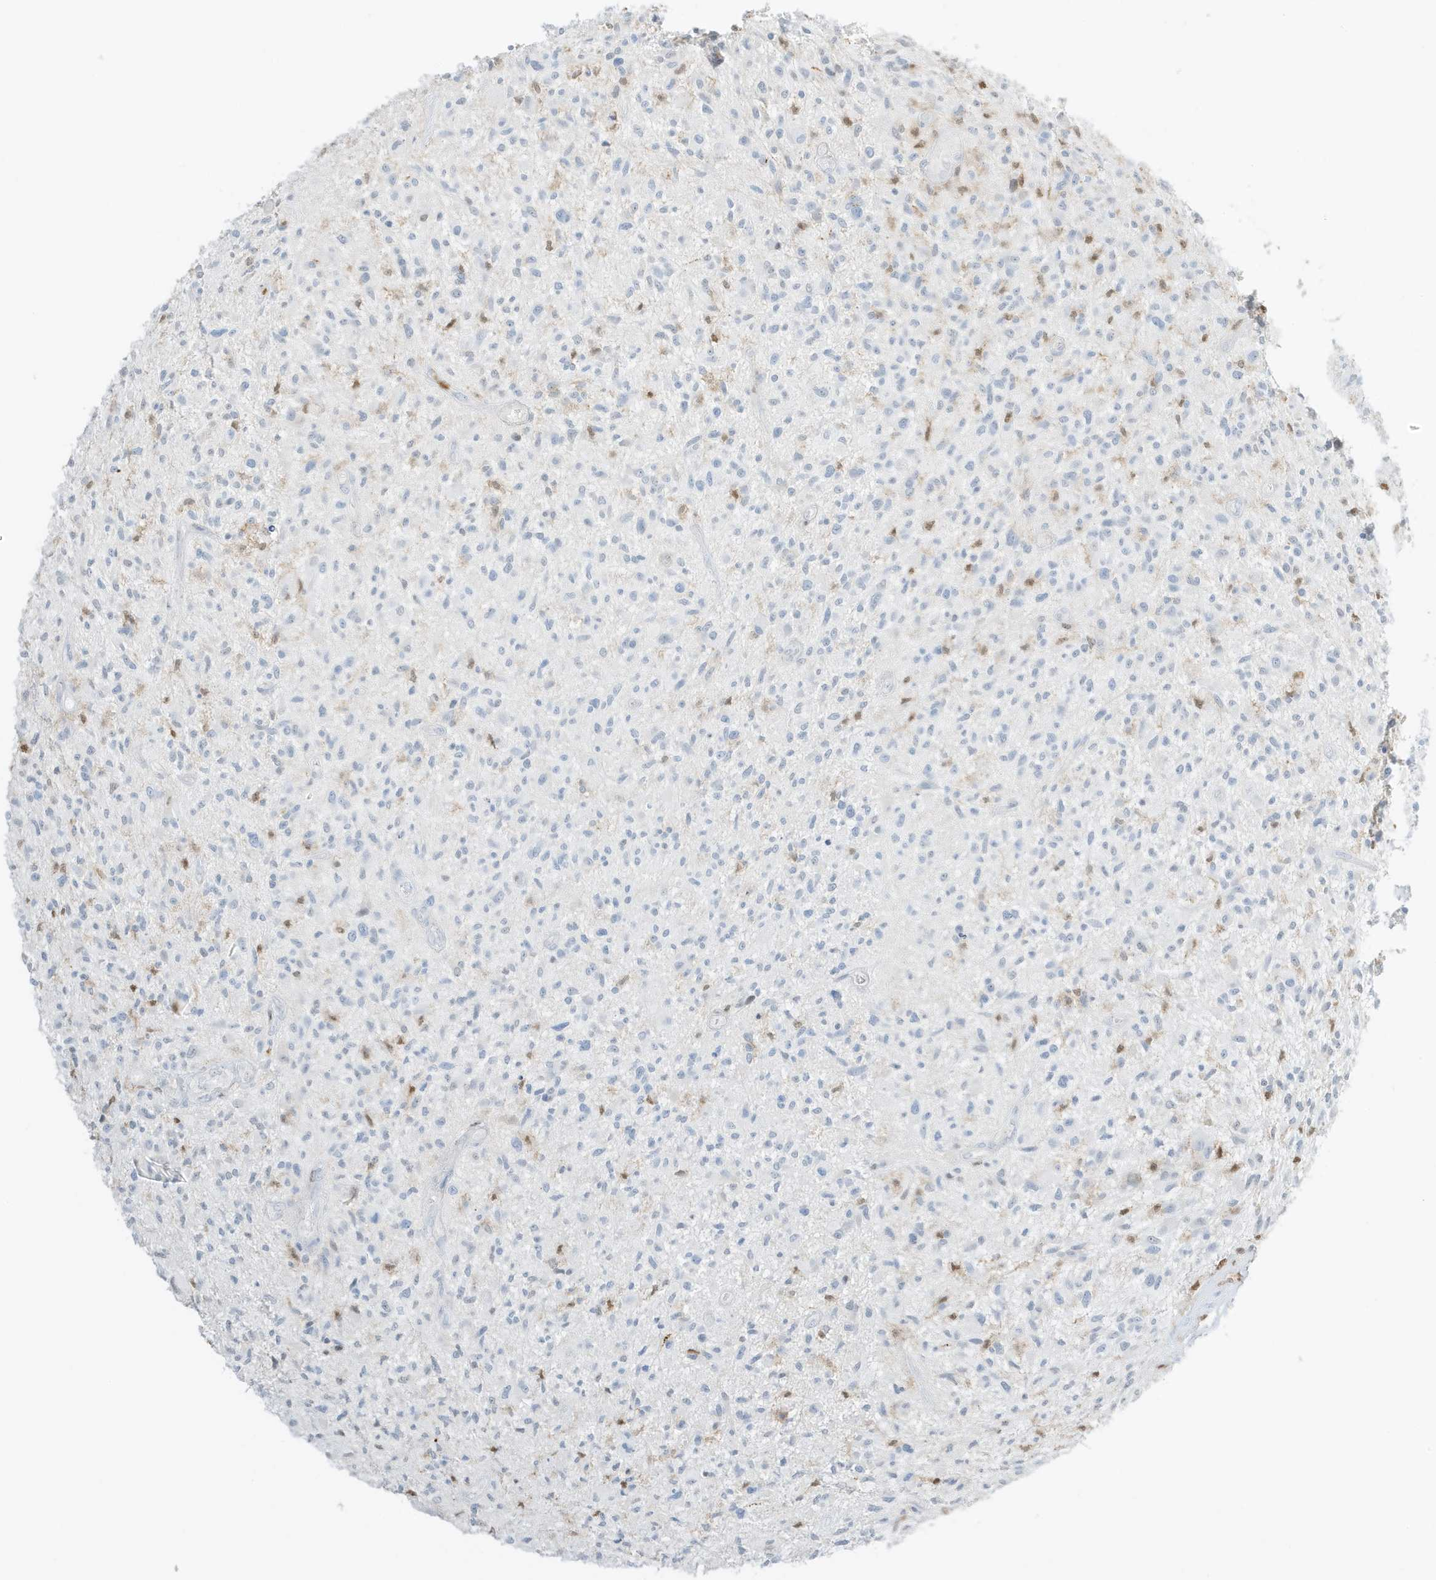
{"staining": {"intensity": "negative", "quantity": "none", "location": "none"}, "tissue": "glioma", "cell_type": "Tumor cells", "image_type": "cancer", "snomed": [{"axis": "morphology", "description": "Glioma, malignant, High grade"}, {"axis": "topography", "description": "Brain"}], "caption": "Malignant glioma (high-grade) stained for a protein using IHC demonstrates no expression tumor cells.", "gene": "GCA", "patient": {"sex": "male", "age": 47}}